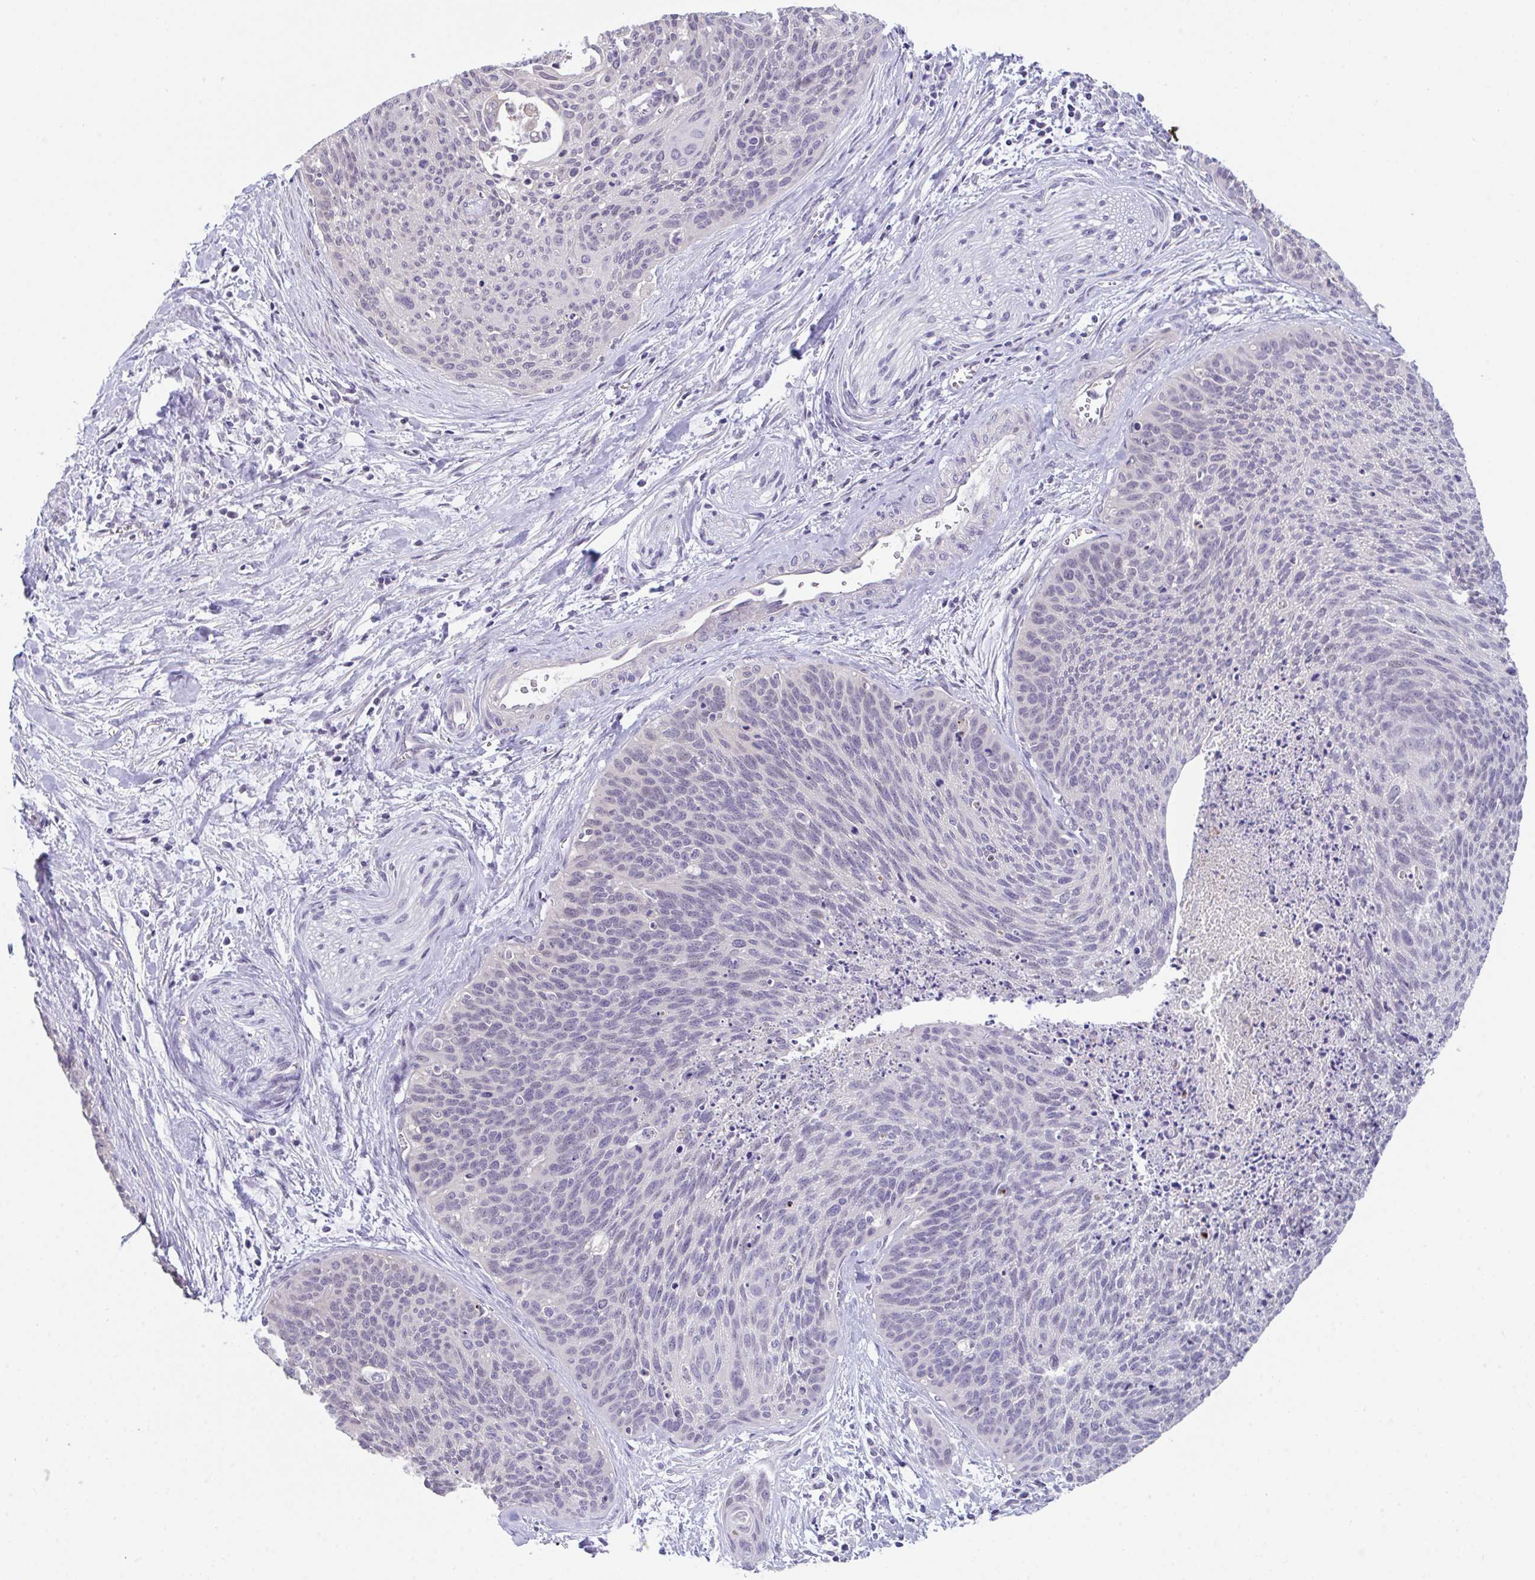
{"staining": {"intensity": "negative", "quantity": "none", "location": "none"}, "tissue": "cervical cancer", "cell_type": "Tumor cells", "image_type": "cancer", "snomed": [{"axis": "morphology", "description": "Squamous cell carcinoma, NOS"}, {"axis": "topography", "description": "Cervix"}], "caption": "This is an immunohistochemistry micrograph of human squamous cell carcinoma (cervical). There is no staining in tumor cells.", "gene": "ATP6V0D2", "patient": {"sex": "female", "age": 55}}